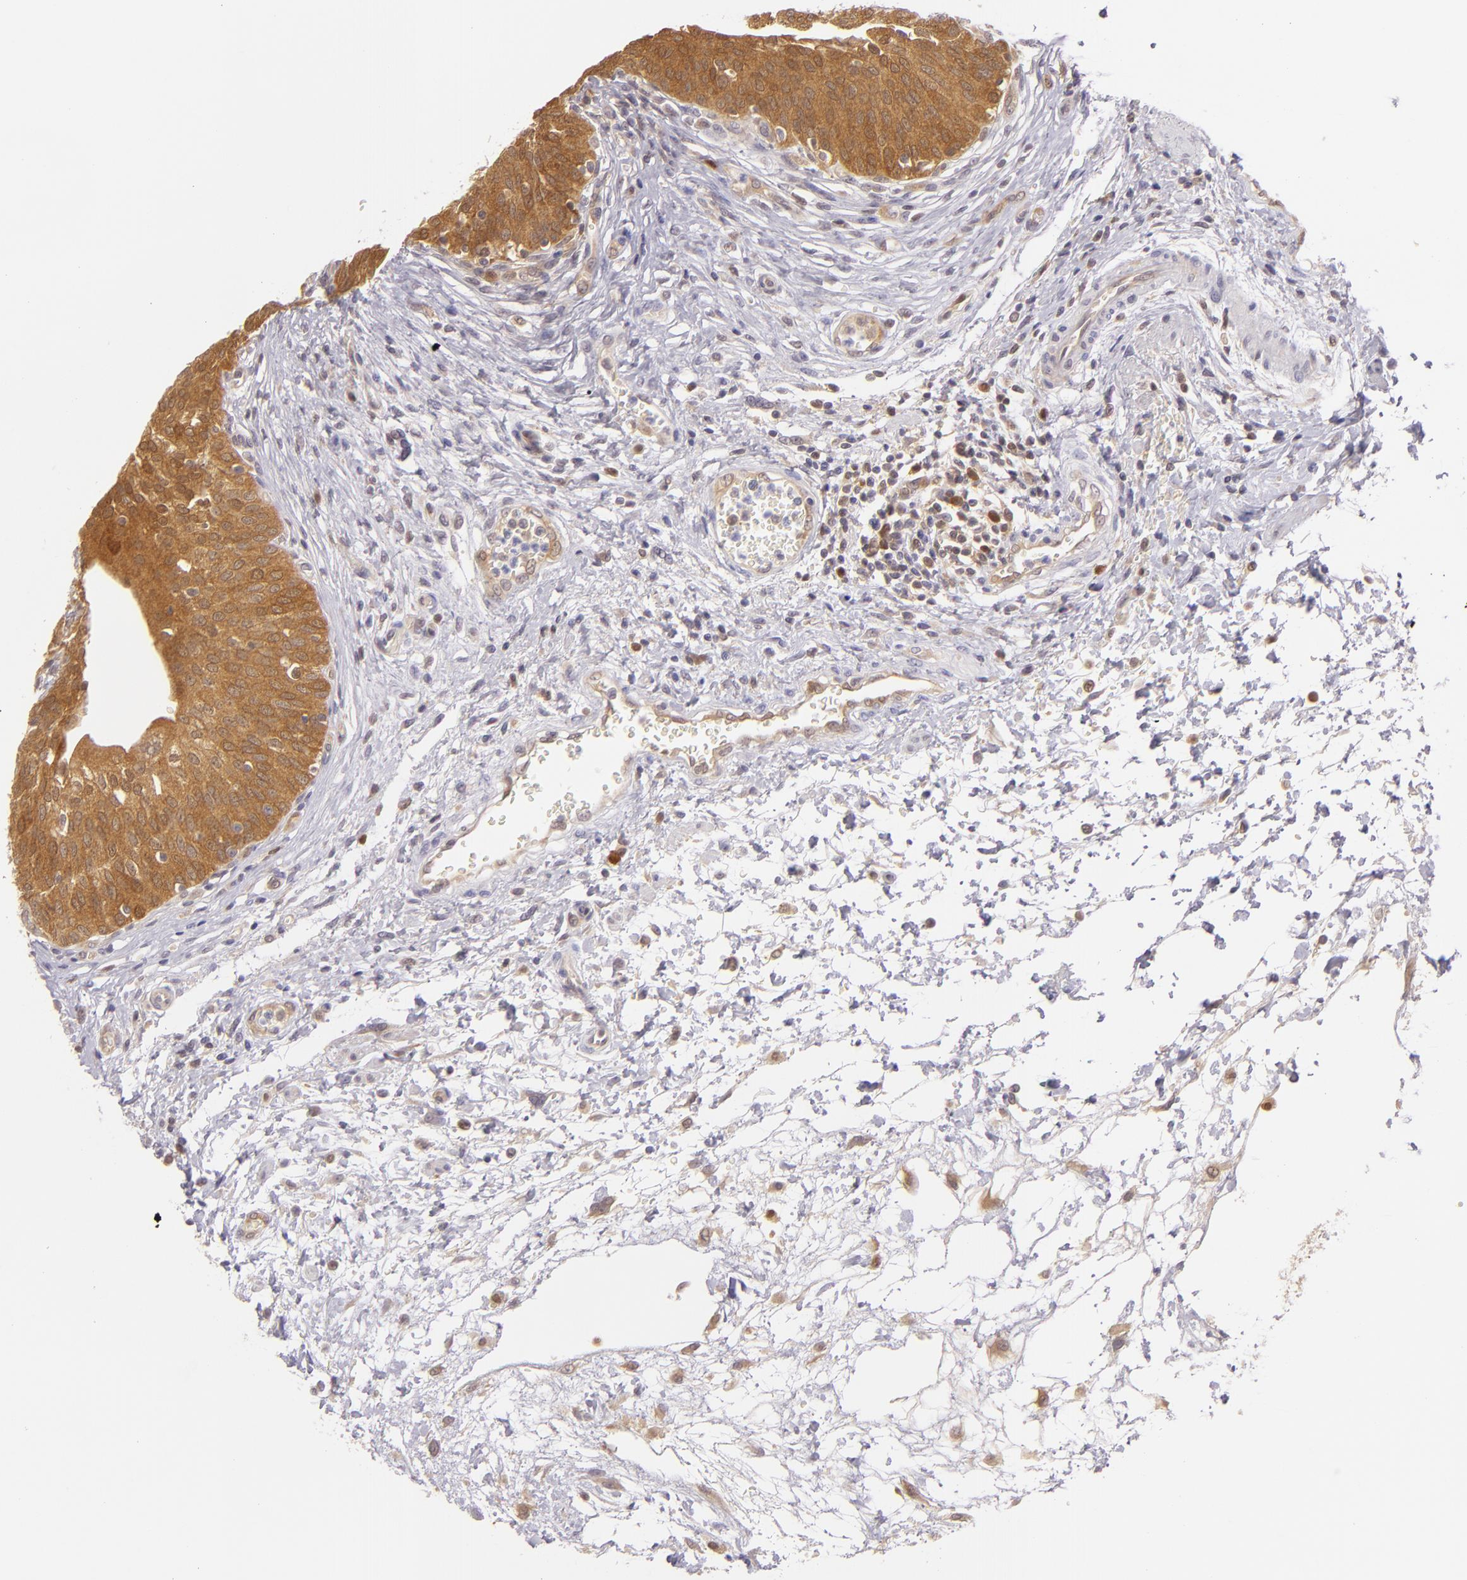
{"staining": {"intensity": "strong", "quantity": ">75%", "location": "cytoplasmic/membranous"}, "tissue": "urinary bladder", "cell_type": "Urothelial cells", "image_type": "normal", "snomed": [{"axis": "morphology", "description": "Normal tissue, NOS"}, {"axis": "topography", "description": "Smooth muscle"}, {"axis": "topography", "description": "Urinary bladder"}], "caption": "This micrograph reveals IHC staining of normal human urinary bladder, with high strong cytoplasmic/membranous expression in approximately >75% of urothelial cells.", "gene": "HSPH1", "patient": {"sex": "male", "age": 35}}